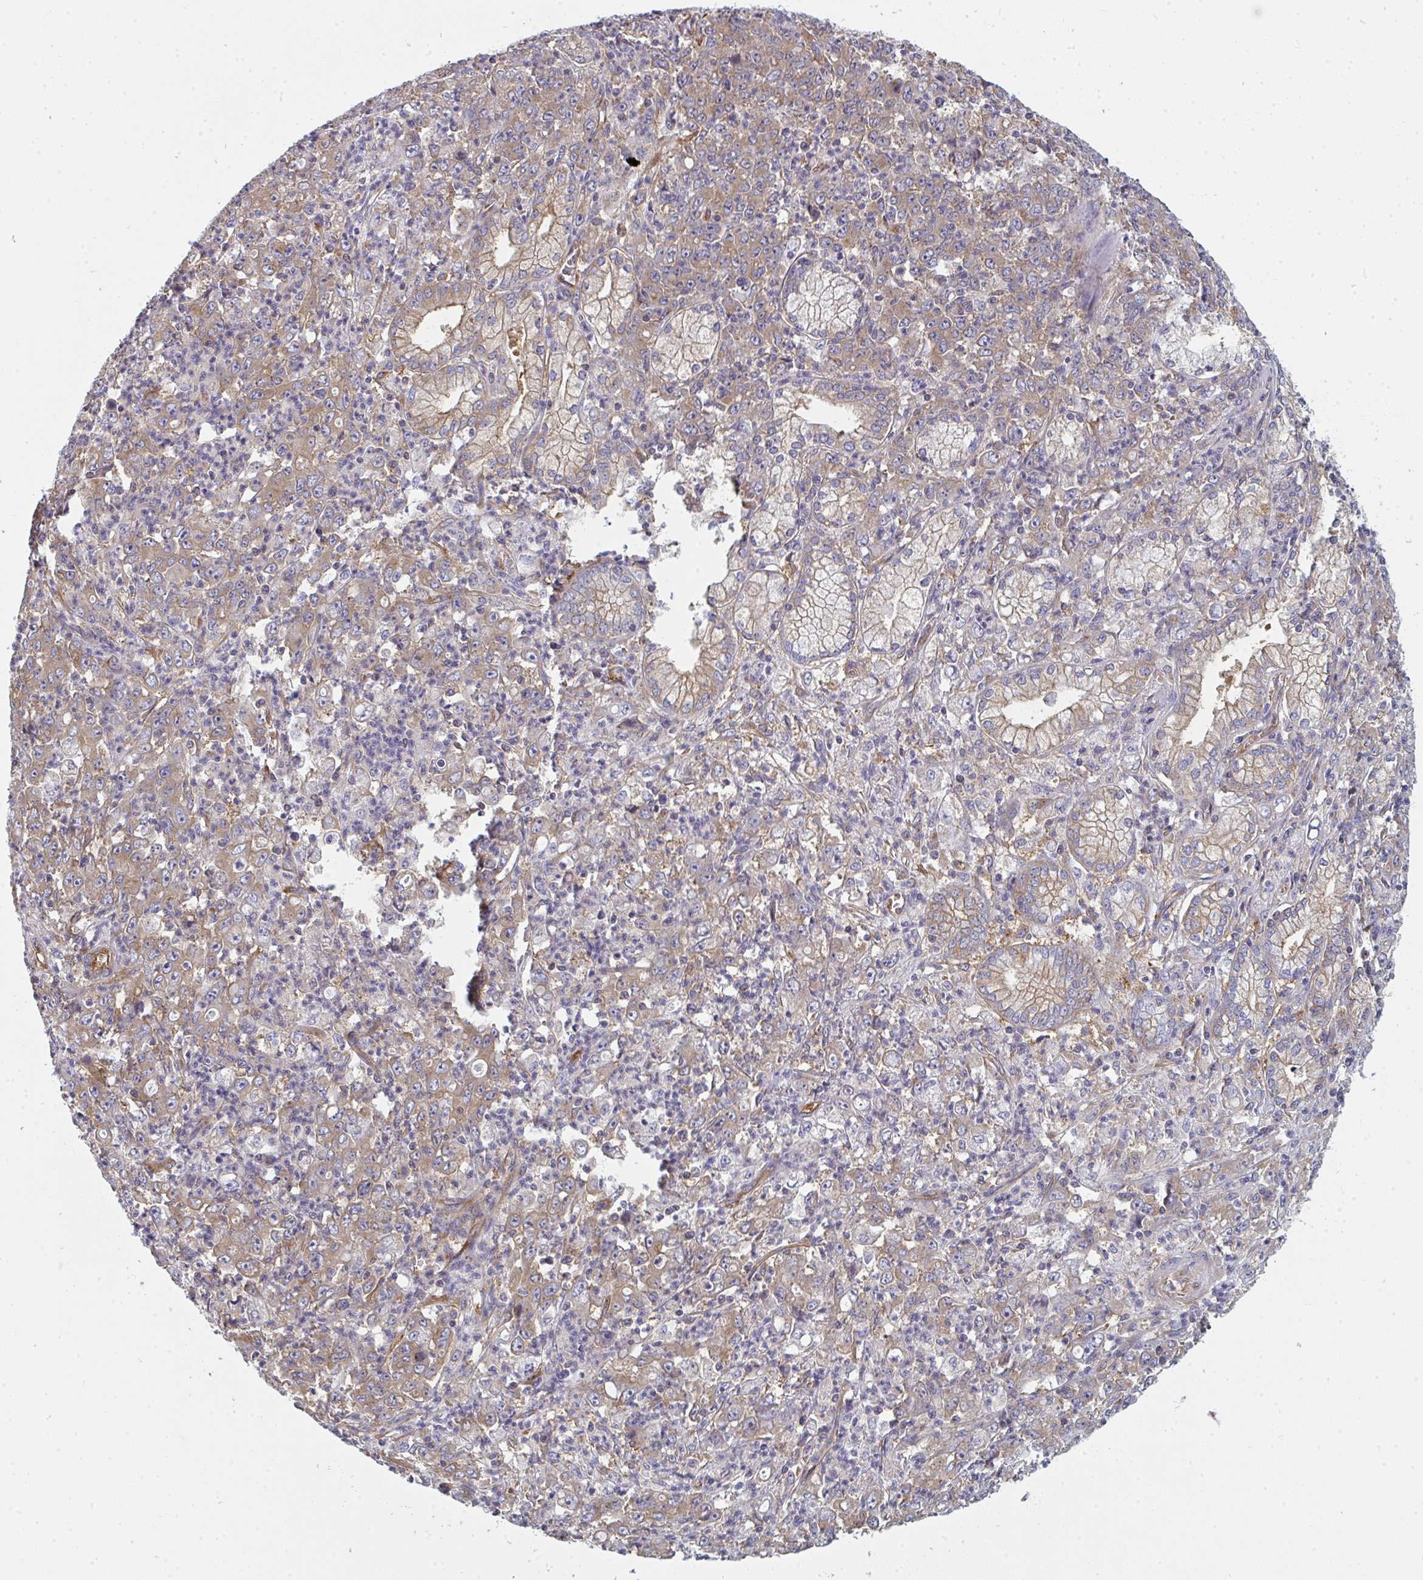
{"staining": {"intensity": "weak", "quantity": ">75%", "location": "cytoplasmic/membranous"}, "tissue": "stomach cancer", "cell_type": "Tumor cells", "image_type": "cancer", "snomed": [{"axis": "morphology", "description": "Adenocarcinoma, NOS"}, {"axis": "topography", "description": "Stomach, lower"}], "caption": "Stomach cancer (adenocarcinoma) stained with DAB (3,3'-diaminobenzidine) immunohistochemistry (IHC) exhibits low levels of weak cytoplasmic/membranous positivity in about >75% of tumor cells.", "gene": "DYNC1I2", "patient": {"sex": "female", "age": 71}}